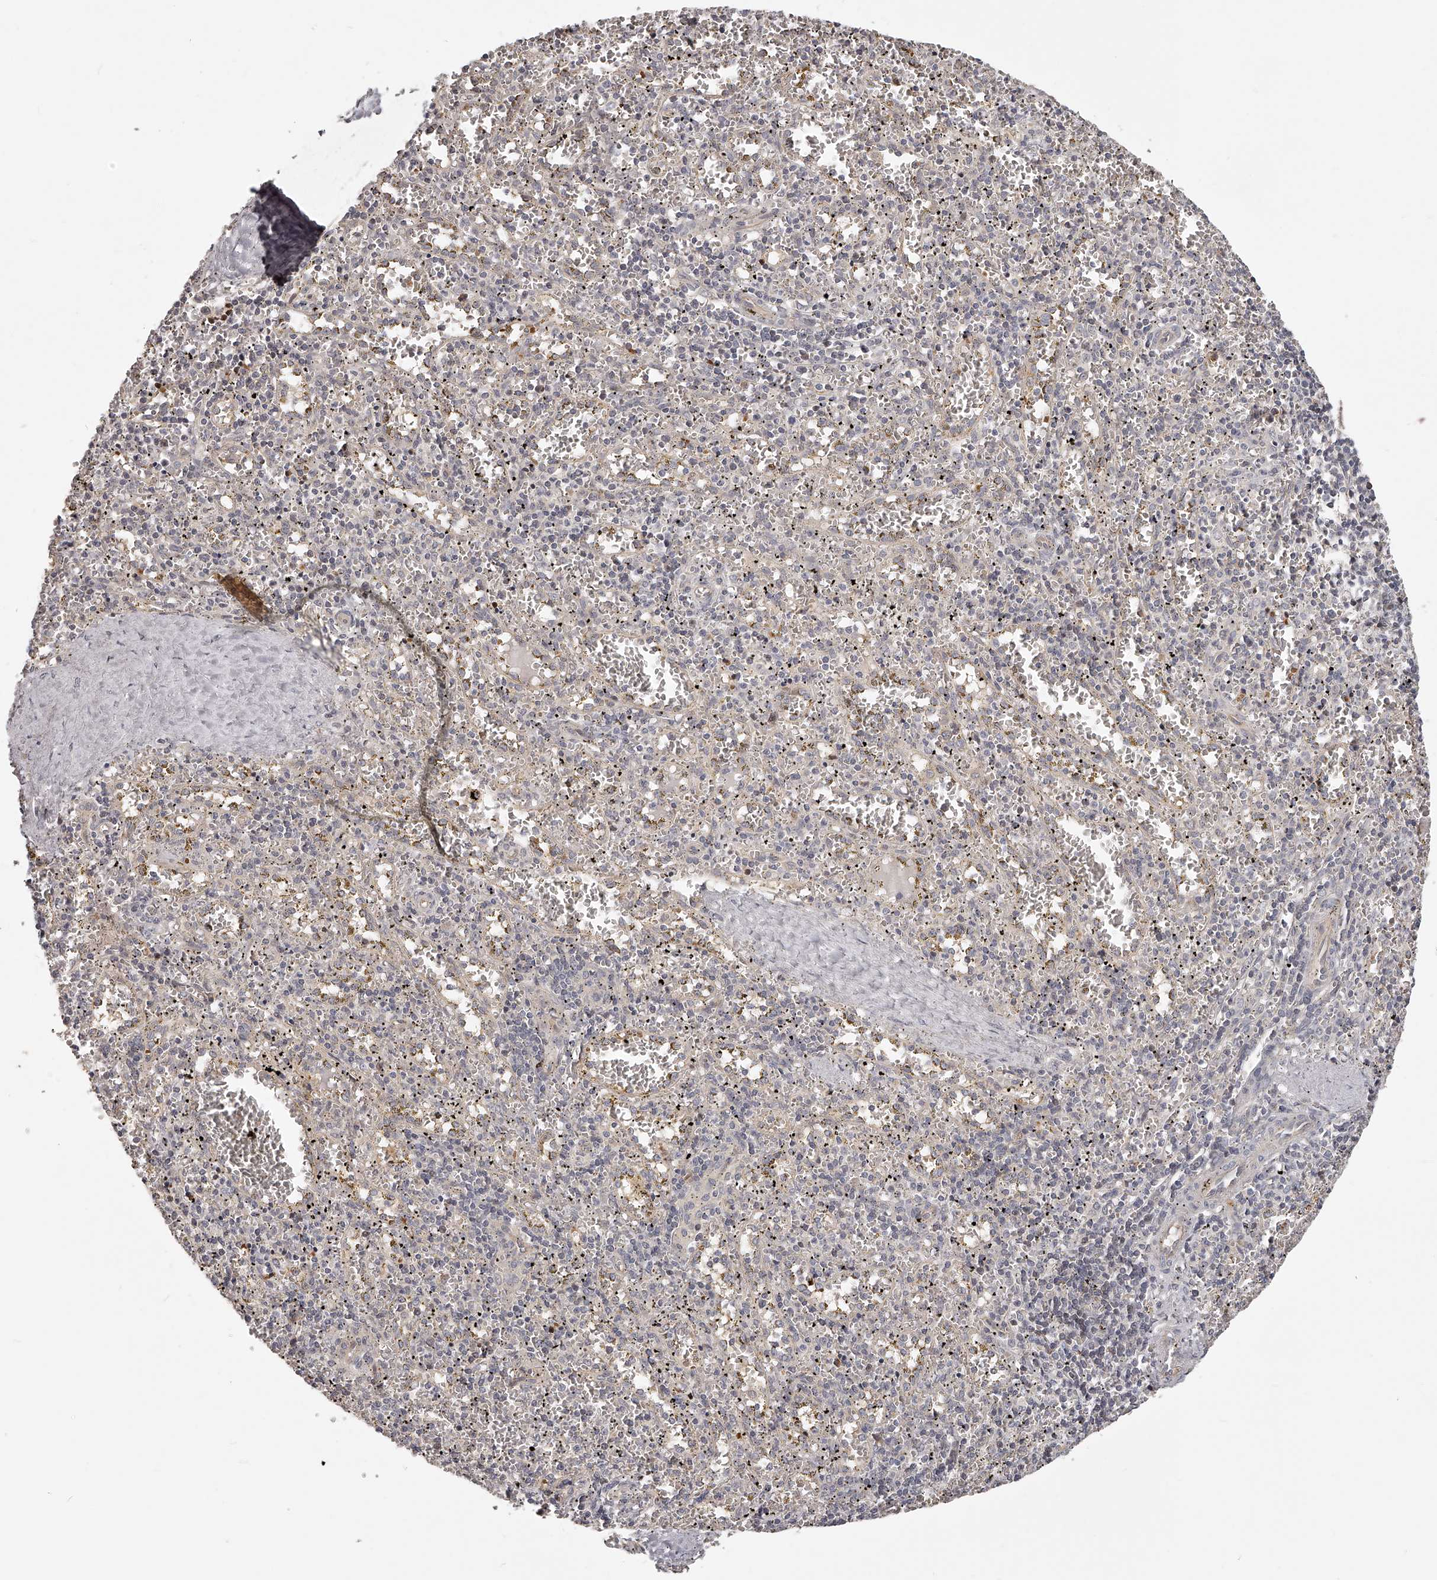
{"staining": {"intensity": "negative", "quantity": "none", "location": "none"}, "tissue": "spleen", "cell_type": "Cells in red pulp", "image_type": "normal", "snomed": [{"axis": "morphology", "description": "Normal tissue, NOS"}, {"axis": "topography", "description": "Spleen"}], "caption": "Cells in red pulp are negative for brown protein staining in benign spleen. Nuclei are stained in blue.", "gene": "ZNF582", "patient": {"sex": "male", "age": 11}}